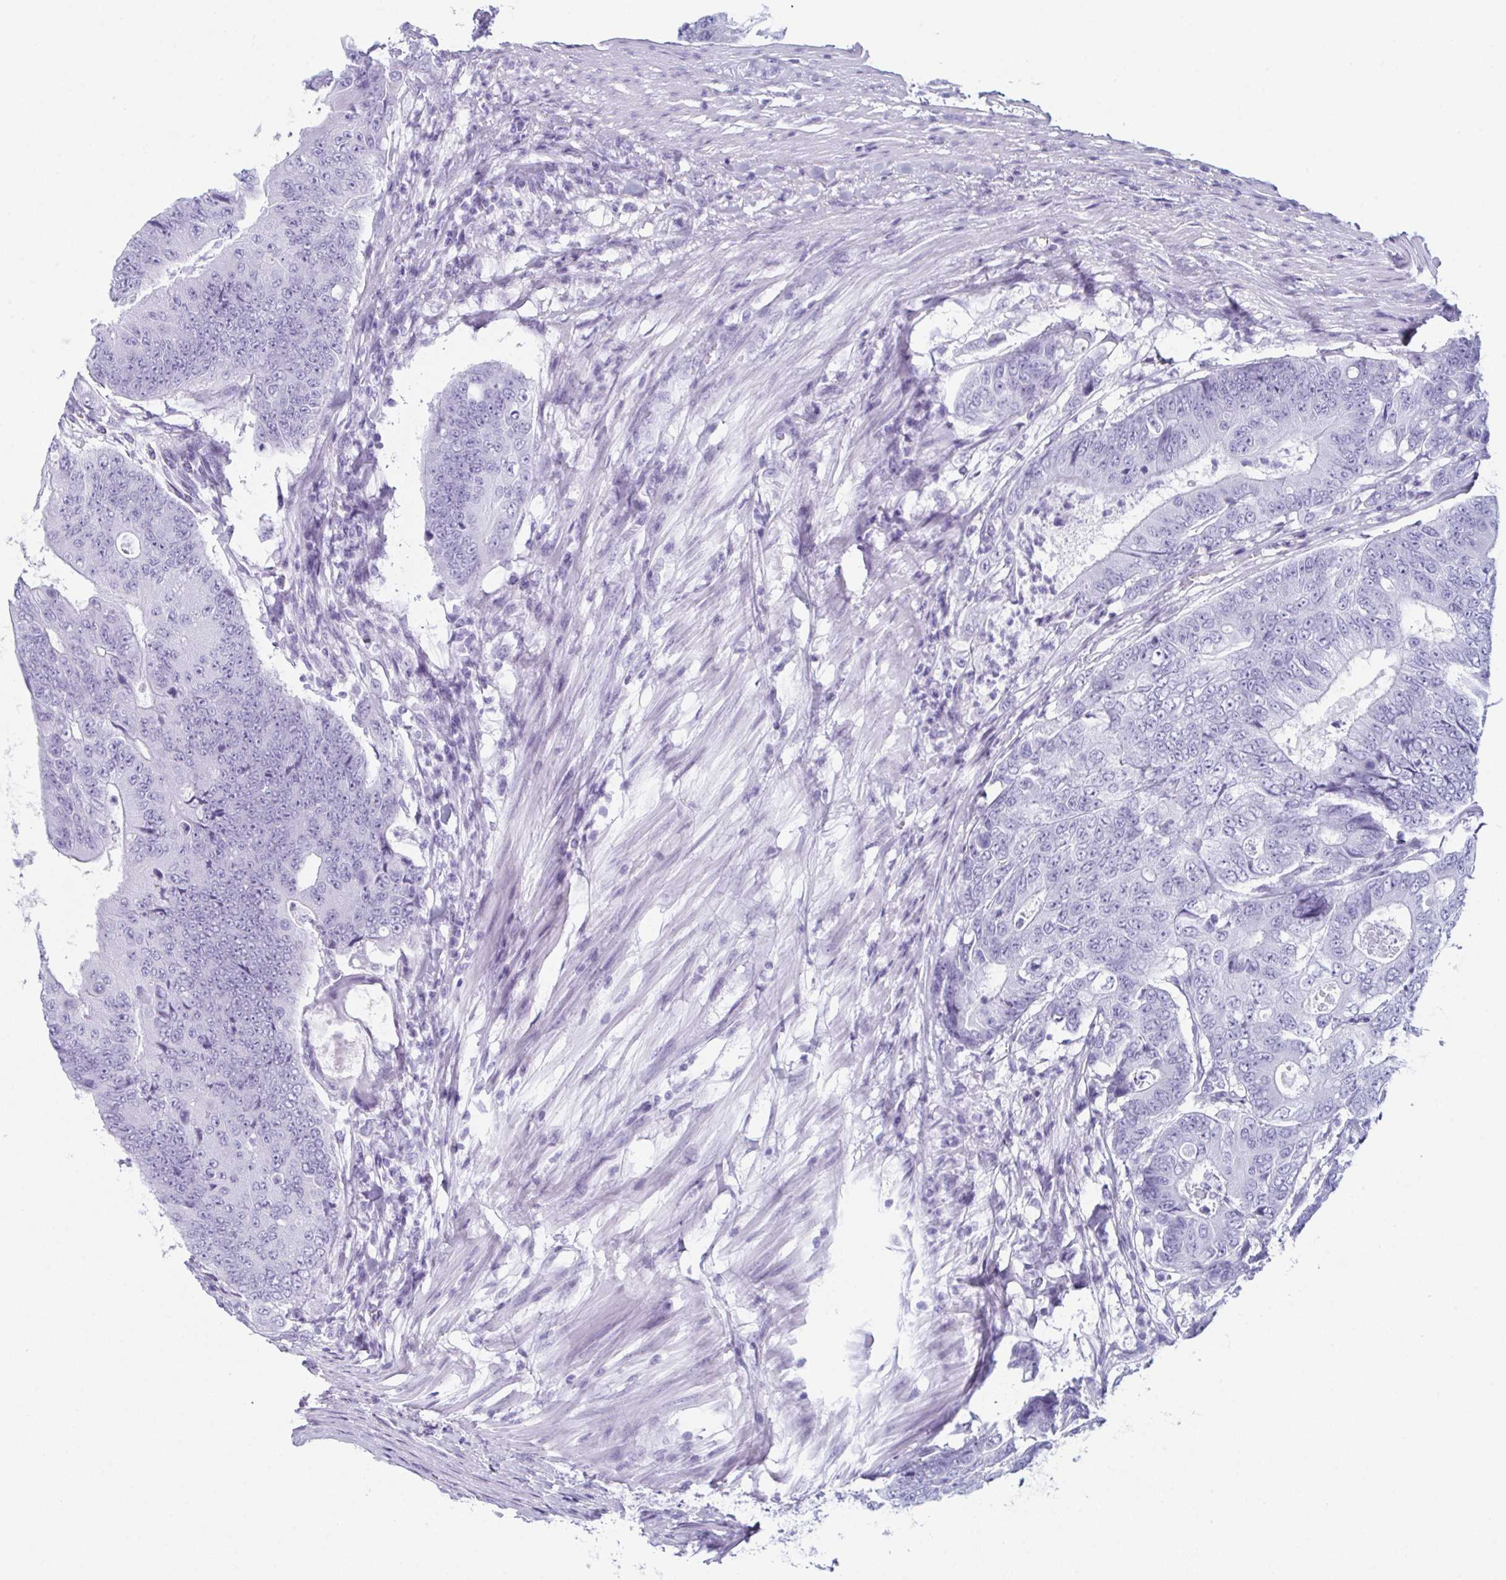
{"staining": {"intensity": "negative", "quantity": "none", "location": "none"}, "tissue": "colorectal cancer", "cell_type": "Tumor cells", "image_type": "cancer", "snomed": [{"axis": "morphology", "description": "Adenocarcinoma, NOS"}, {"axis": "topography", "description": "Colon"}], "caption": "Immunohistochemistry (IHC) of colorectal cancer (adenocarcinoma) demonstrates no positivity in tumor cells.", "gene": "ENKUR", "patient": {"sex": "female", "age": 48}}